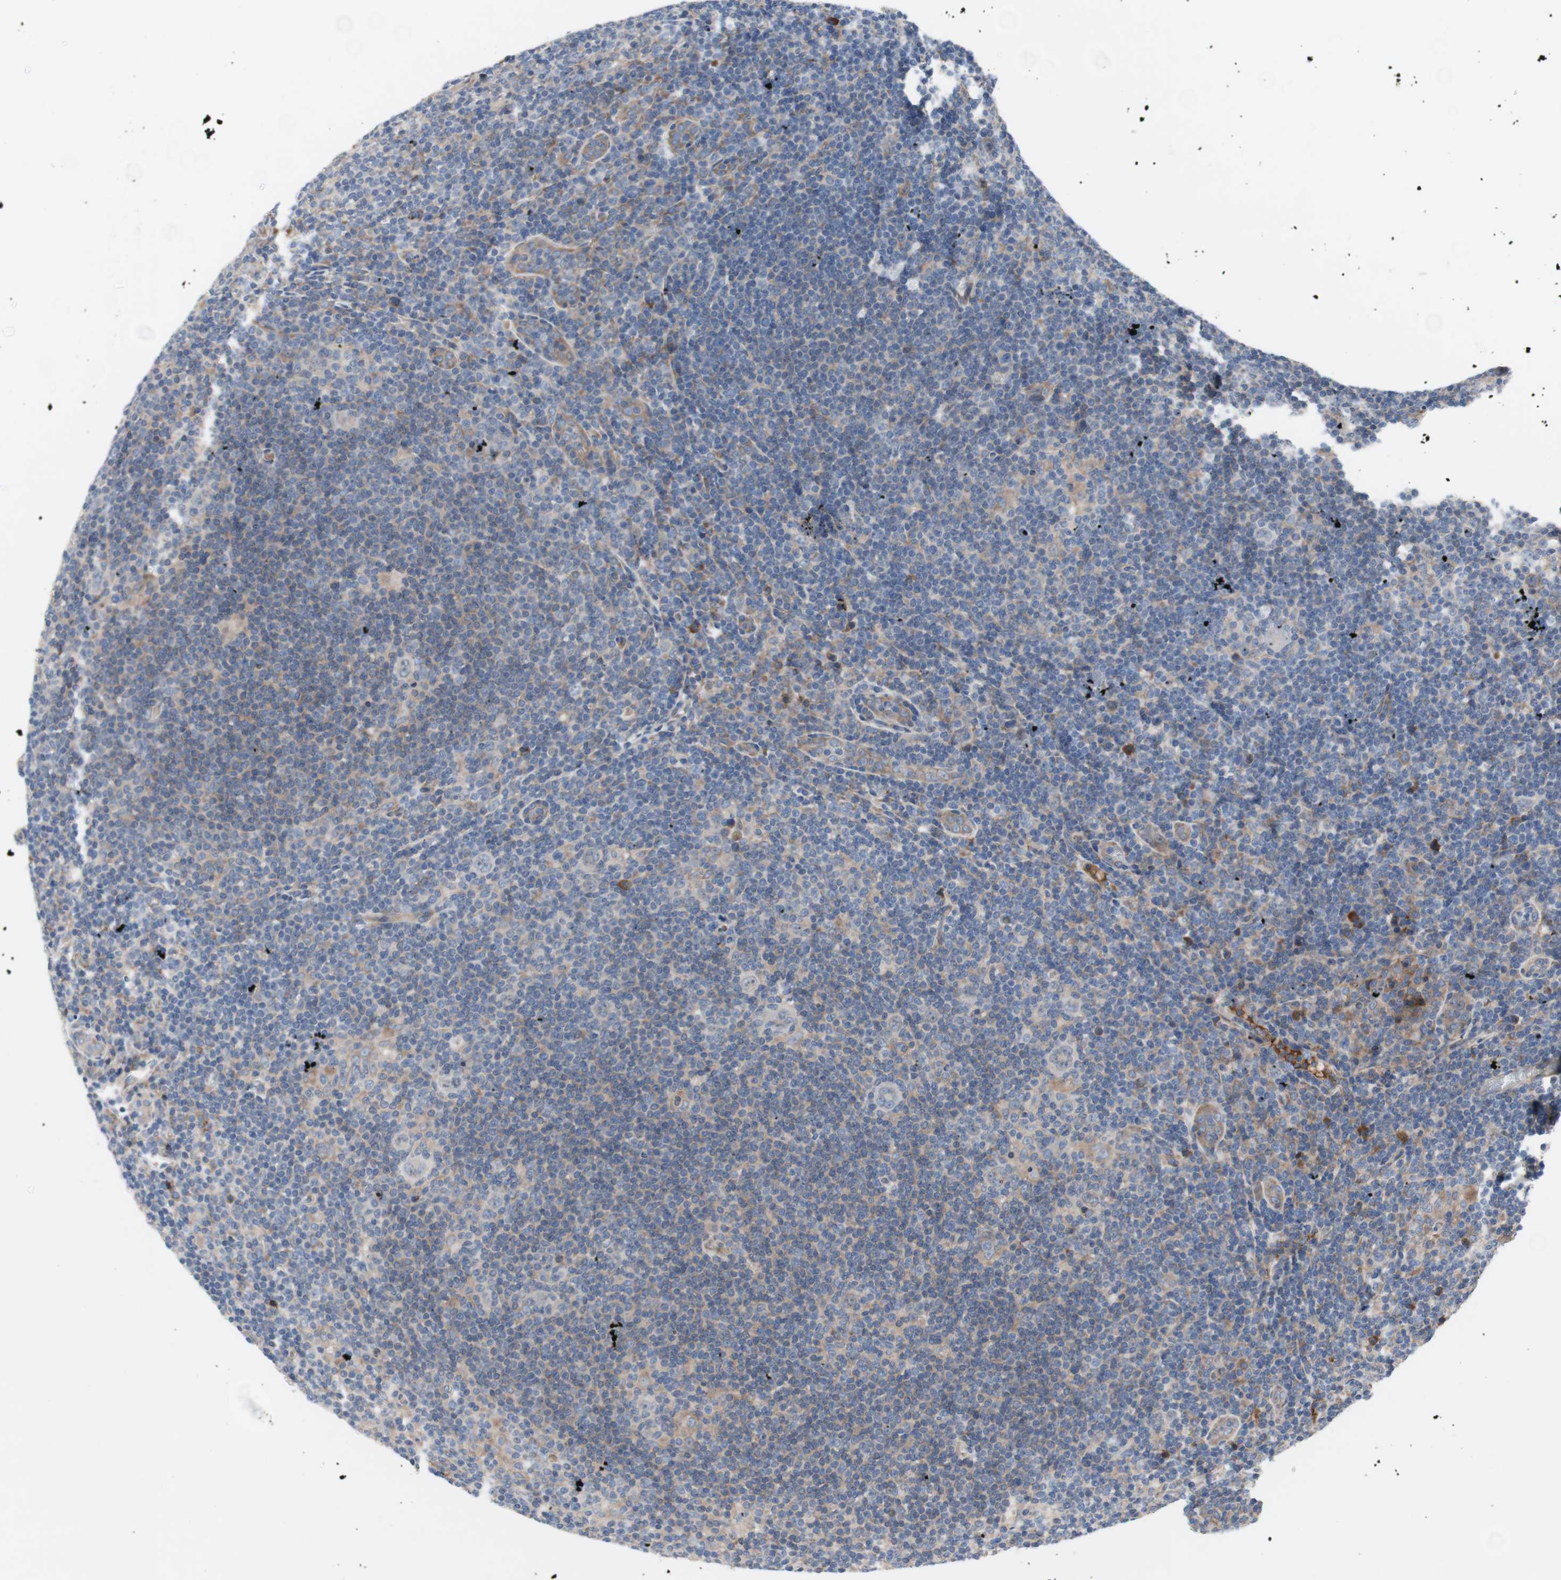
{"staining": {"intensity": "negative", "quantity": "none", "location": "none"}, "tissue": "lymphoma", "cell_type": "Tumor cells", "image_type": "cancer", "snomed": [{"axis": "morphology", "description": "Hodgkin's disease, NOS"}, {"axis": "topography", "description": "Lymph node"}], "caption": "DAB immunohistochemical staining of lymphoma exhibits no significant positivity in tumor cells.", "gene": "KANSL1", "patient": {"sex": "female", "age": 57}}